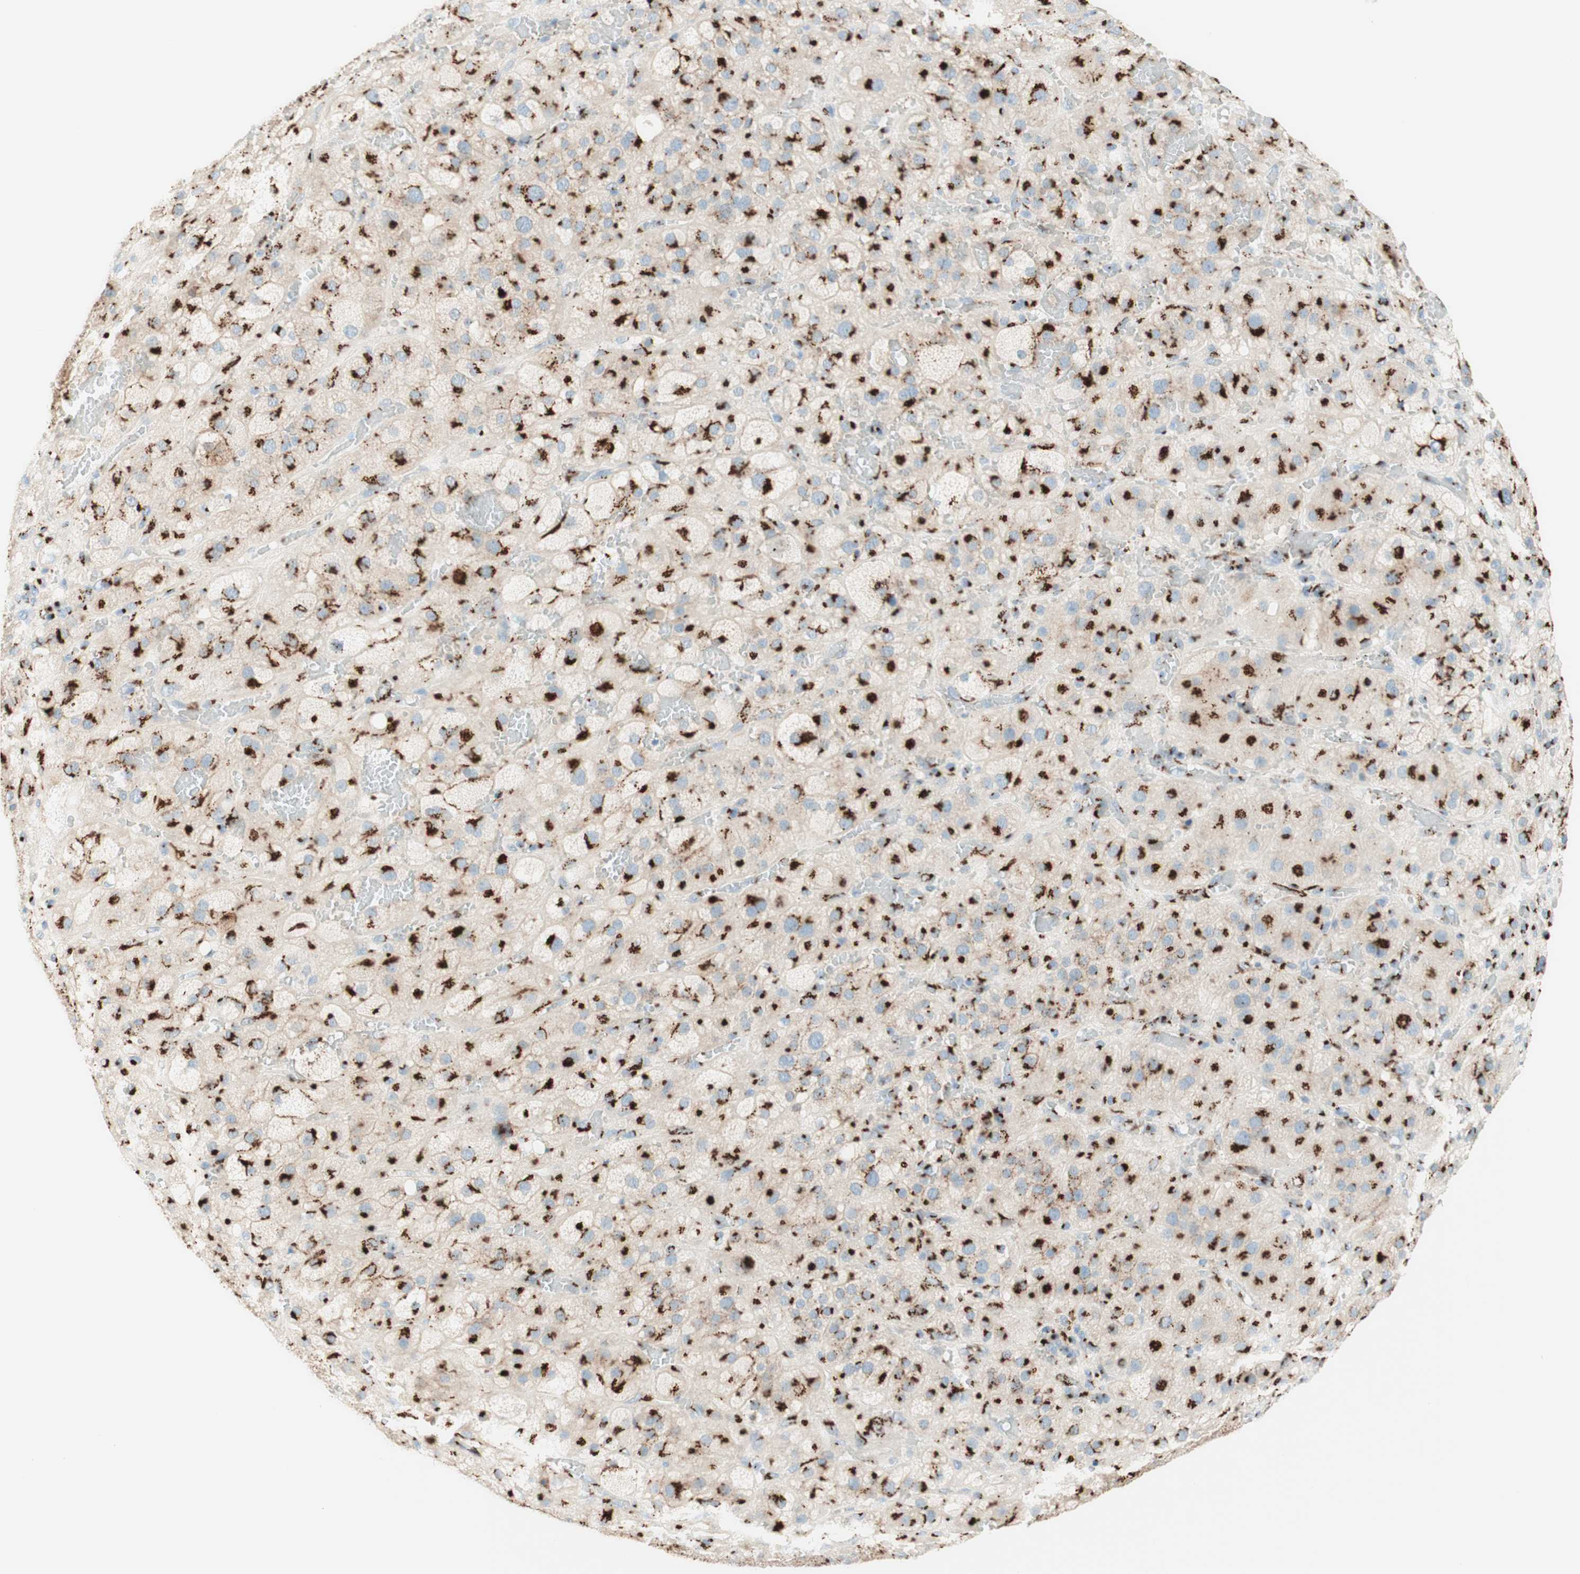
{"staining": {"intensity": "strong", "quantity": ">75%", "location": "cytoplasmic/membranous"}, "tissue": "adrenal gland", "cell_type": "Glandular cells", "image_type": "normal", "snomed": [{"axis": "morphology", "description": "Normal tissue, NOS"}, {"axis": "topography", "description": "Adrenal gland"}], "caption": "DAB (3,3'-diaminobenzidine) immunohistochemical staining of benign adrenal gland shows strong cytoplasmic/membranous protein positivity in approximately >75% of glandular cells. Using DAB (3,3'-diaminobenzidine) (brown) and hematoxylin (blue) stains, captured at high magnification using brightfield microscopy.", "gene": "GOLGB1", "patient": {"sex": "female", "age": 47}}